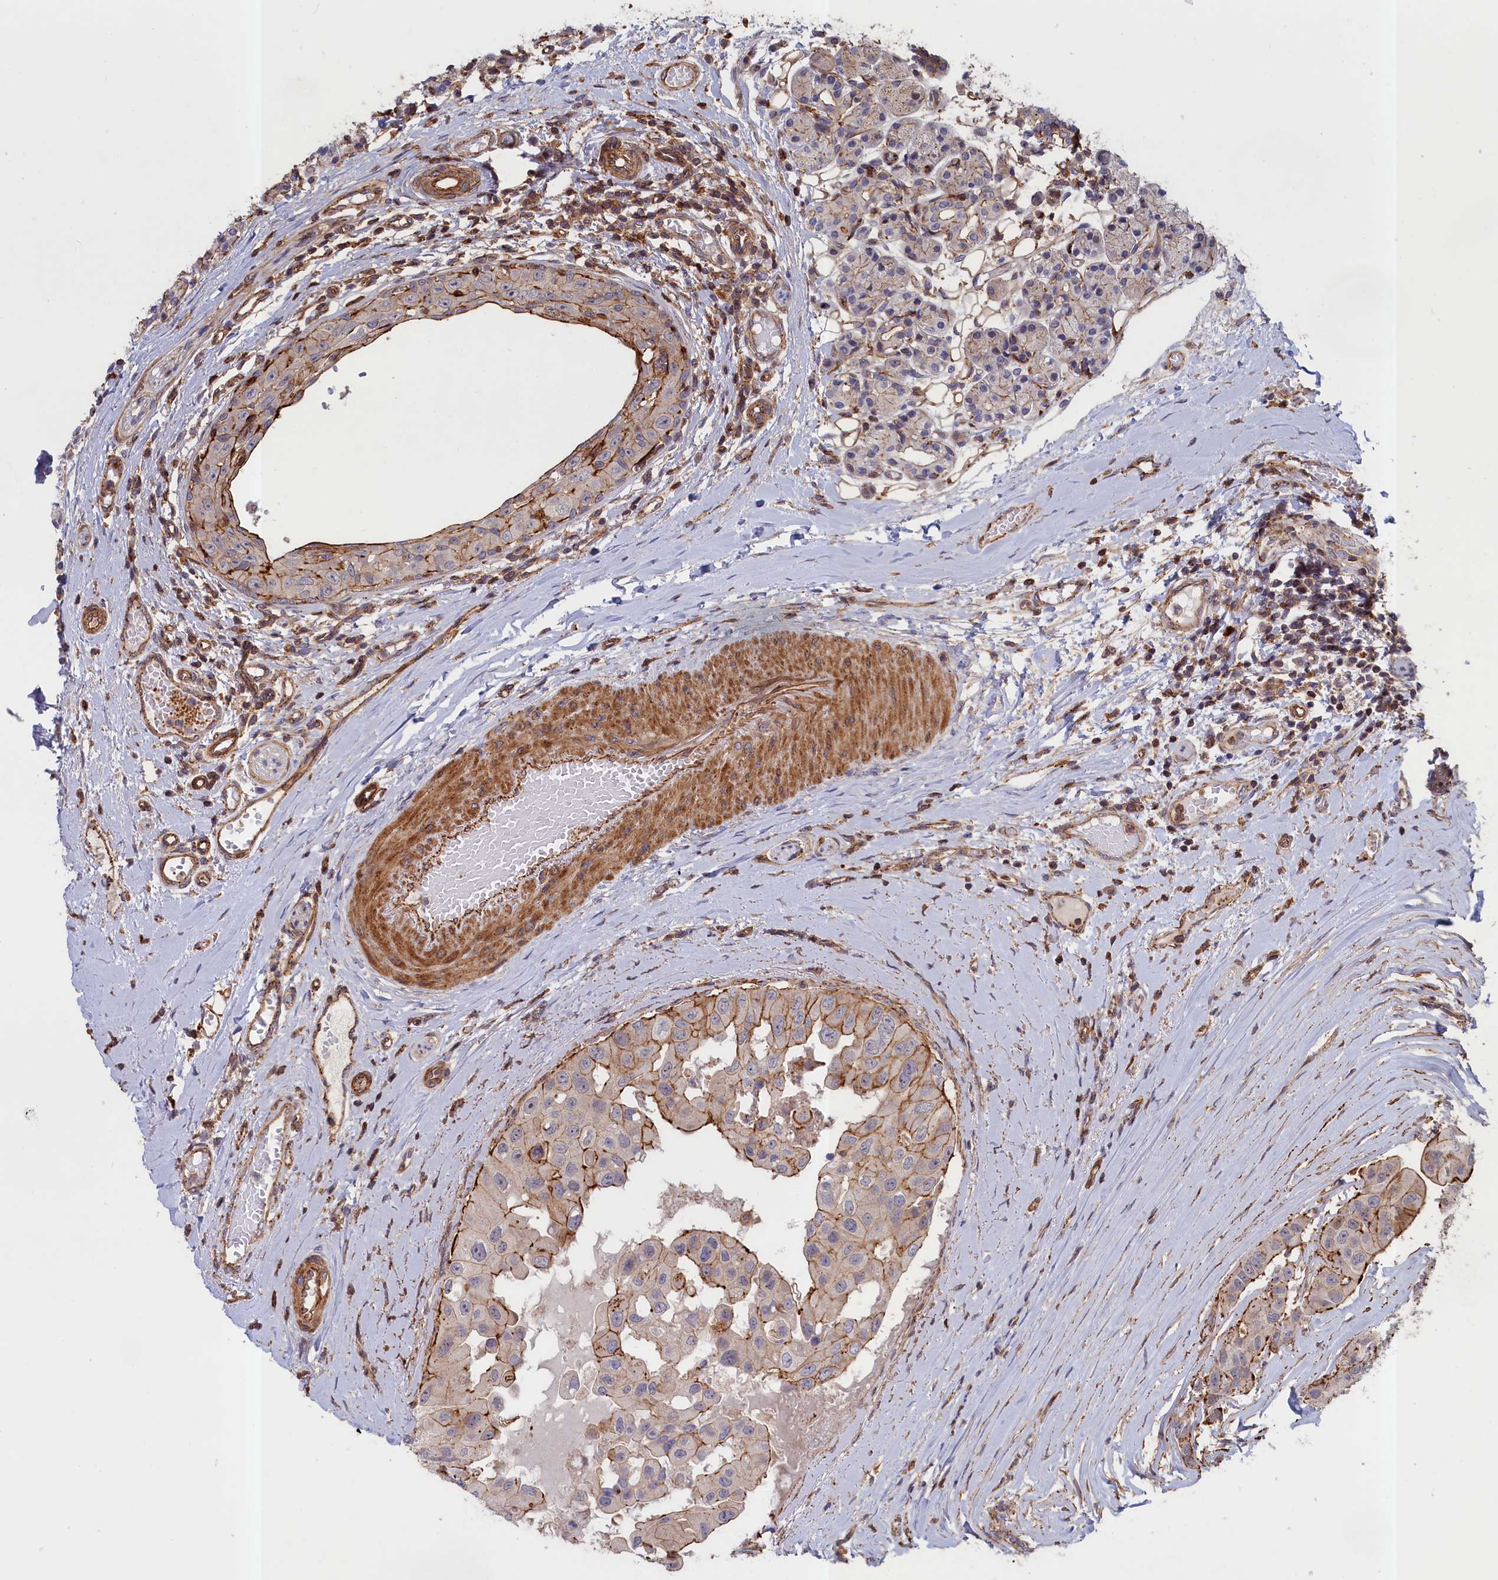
{"staining": {"intensity": "moderate", "quantity": "25%-75%", "location": "cytoplasmic/membranous"}, "tissue": "head and neck cancer", "cell_type": "Tumor cells", "image_type": "cancer", "snomed": [{"axis": "morphology", "description": "Adenocarcinoma, NOS"}, {"axis": "morphology", "description": "Adenocarcinoma, metastatic, NOS"}, {"axis": "topography", "description": "Head-Neck"}], "caption": "This image exhibits head and neck adenocarcinoma stained with IHC to label a protein in brown. The cytoplasmic/membranous of tumor cells show moderate positivity for the protein. Nuclei are counter-stained blue.", "gene": "ANKRD27", "patient": {"sex": "male", "age": 75}}